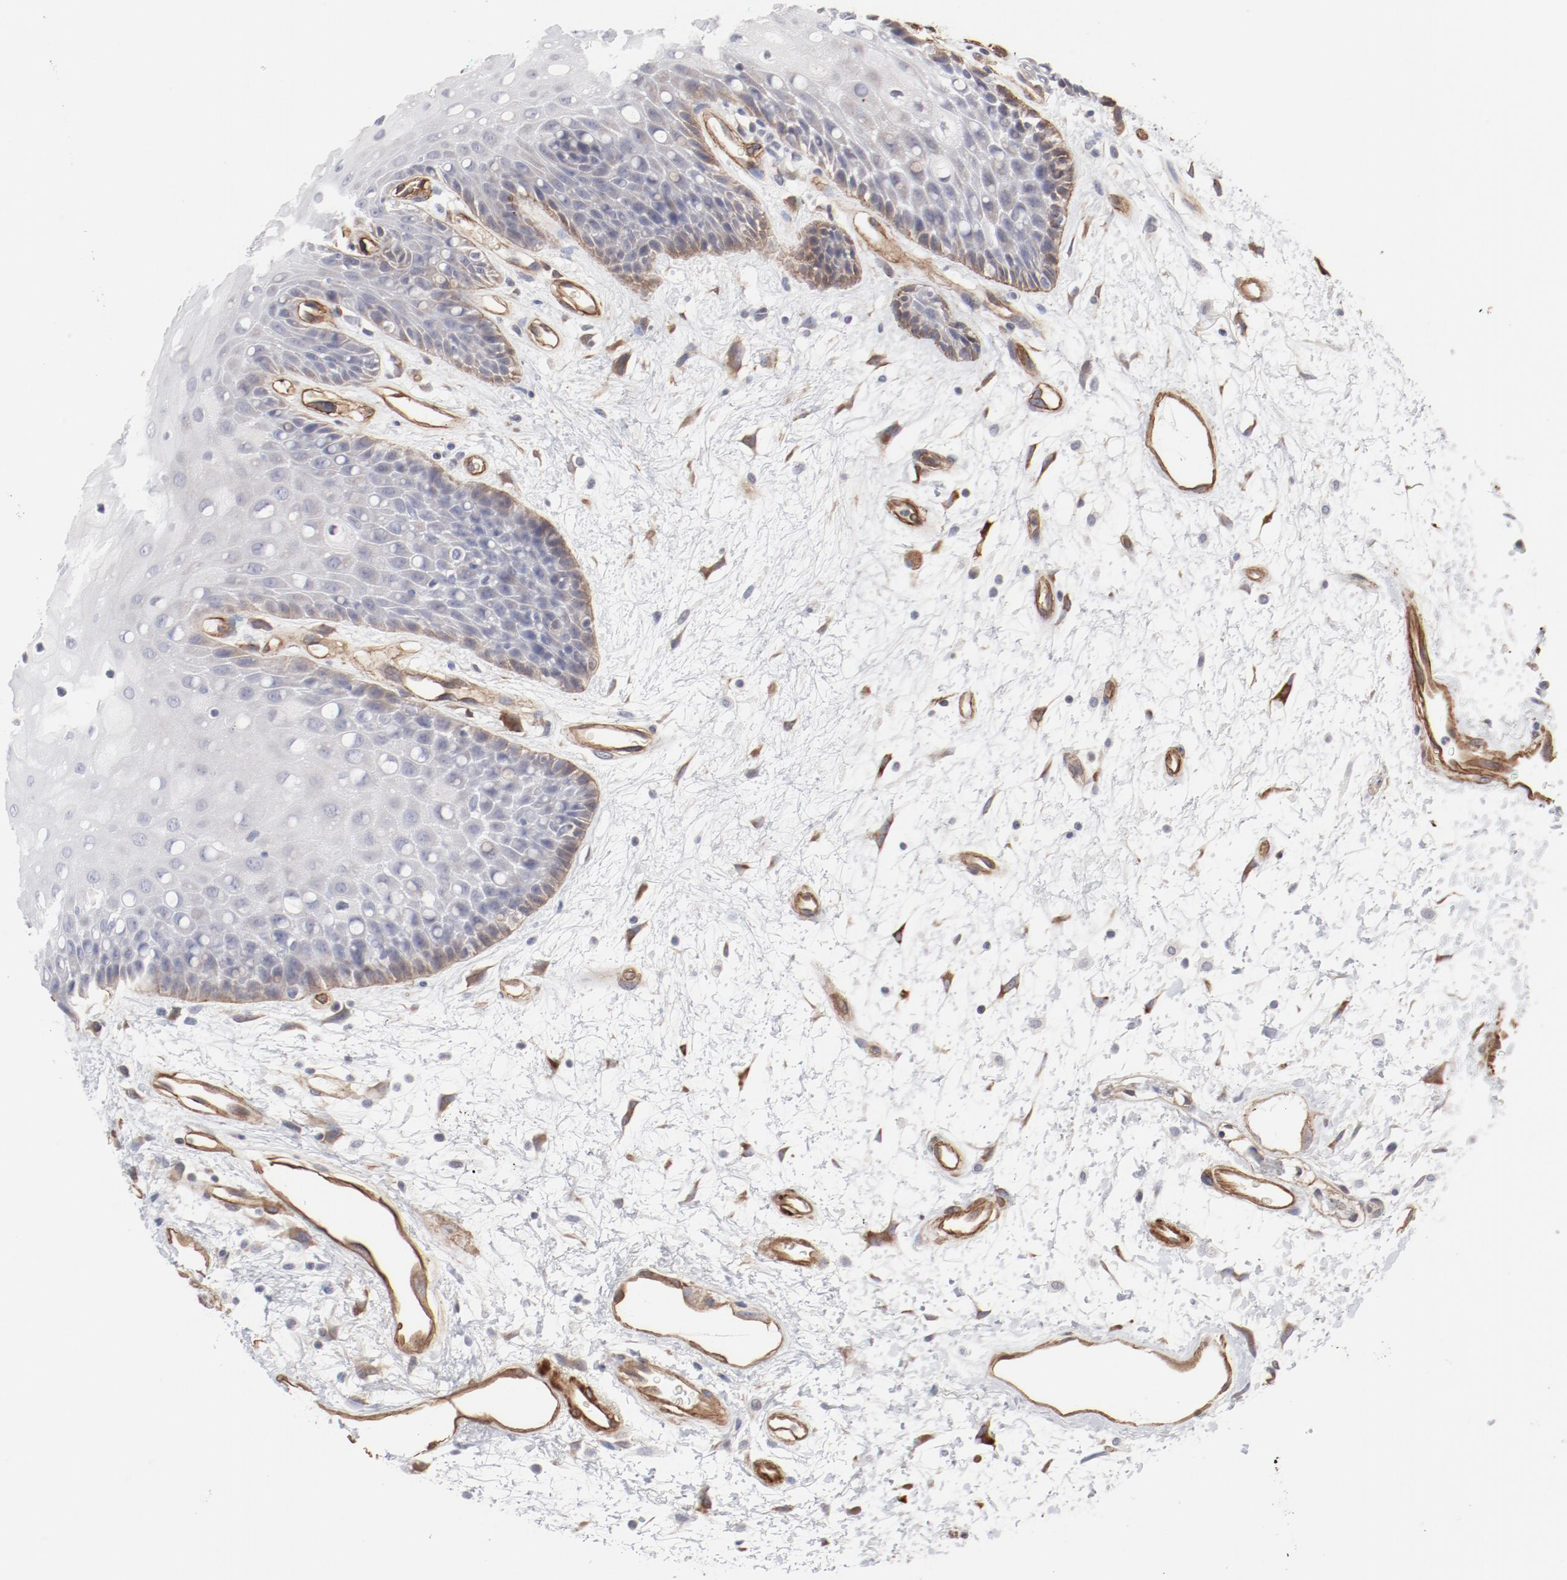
{"staining": {"intensity": "negative", "quantity": "none", "location": "none"}, "tissue": "oral mucosa", "cell_type": "Squamous epithelial cells", "image_type": "normal", "snomed": [{"axis": "morphology", "description": "Normal tissue, NOS"}, {"axis": "morphology", "description": "Squamous cell carcinoma, NOS"}, {"axis": "topography", "description": "Skeletal muscle"}, {"axis": "topography", "description": "Oral tissue"}, {"axis": "topography", "description": "Head-Neck"}], "caption": "A high-resolution micrograph shows immunohistochemistry (IHC) staining of unremarkable oral mucosa, which reveals no significant positivity in squamous epithelial cells. The staining is performed using DAB brown chromogen with nuclei counter-stained in using hematoxylin.", "gene": "MAGED4B", "patient": {"sex": "female", "age": 84}}